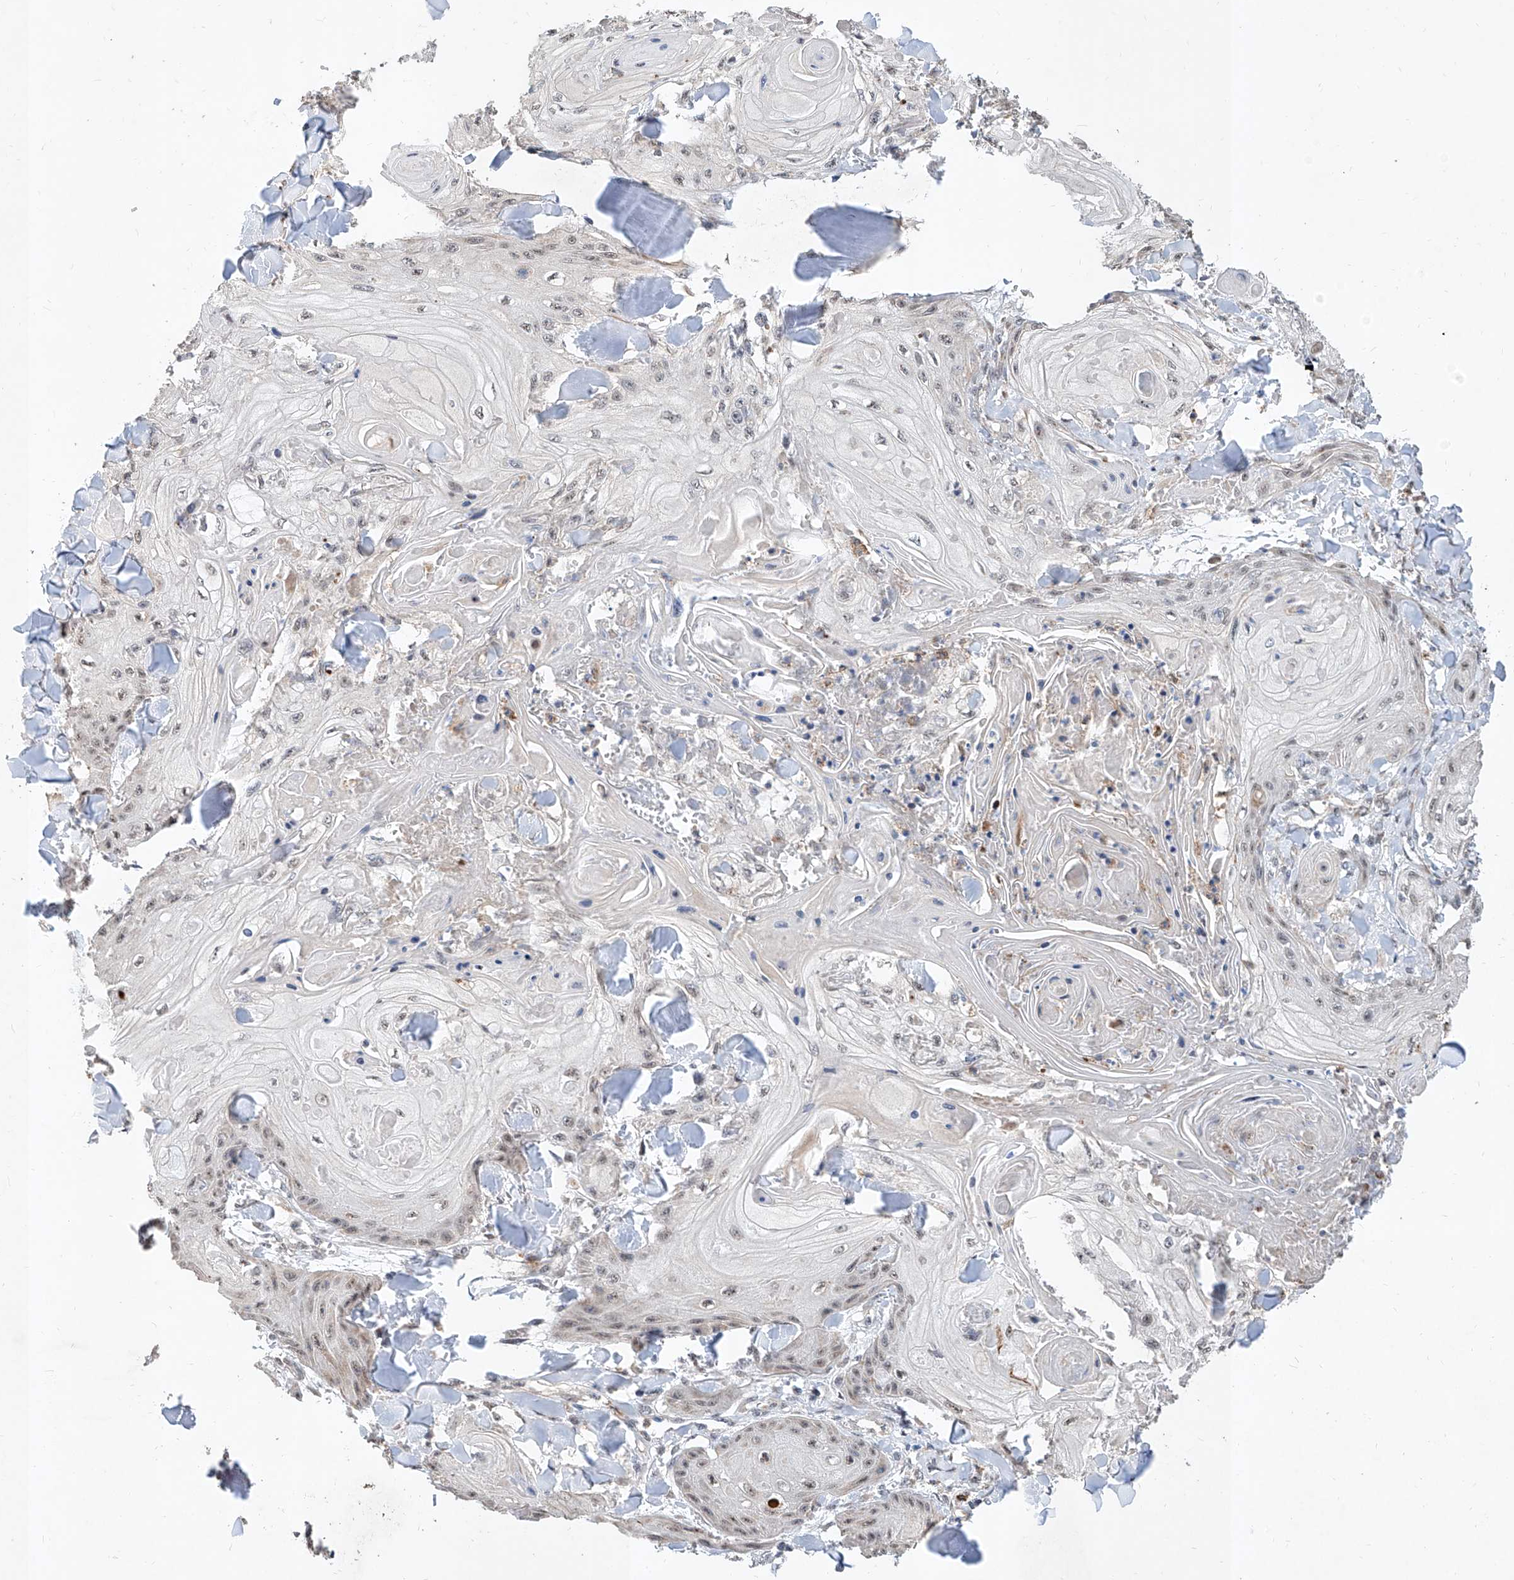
{"staining": {"intensity": "weak", "quantity": "<25%", "location": "nuclear"}, "tissue": "skin cancer", "cell_type": "Tumor cells", "image_type": "cancer", "snomed": [{"axis": "morphology", "description": "Squamous cell carcinoma, NOS"}, {"axis": "topography", "description": "Skin"}], "caption": "DAB immunohistochemical staining of skin cancer (squamous cell carcinoma) displays no significant expression in tumor cells.", "gene": "MFSD4B", "patient": {"sex": "male", "age": 74}}